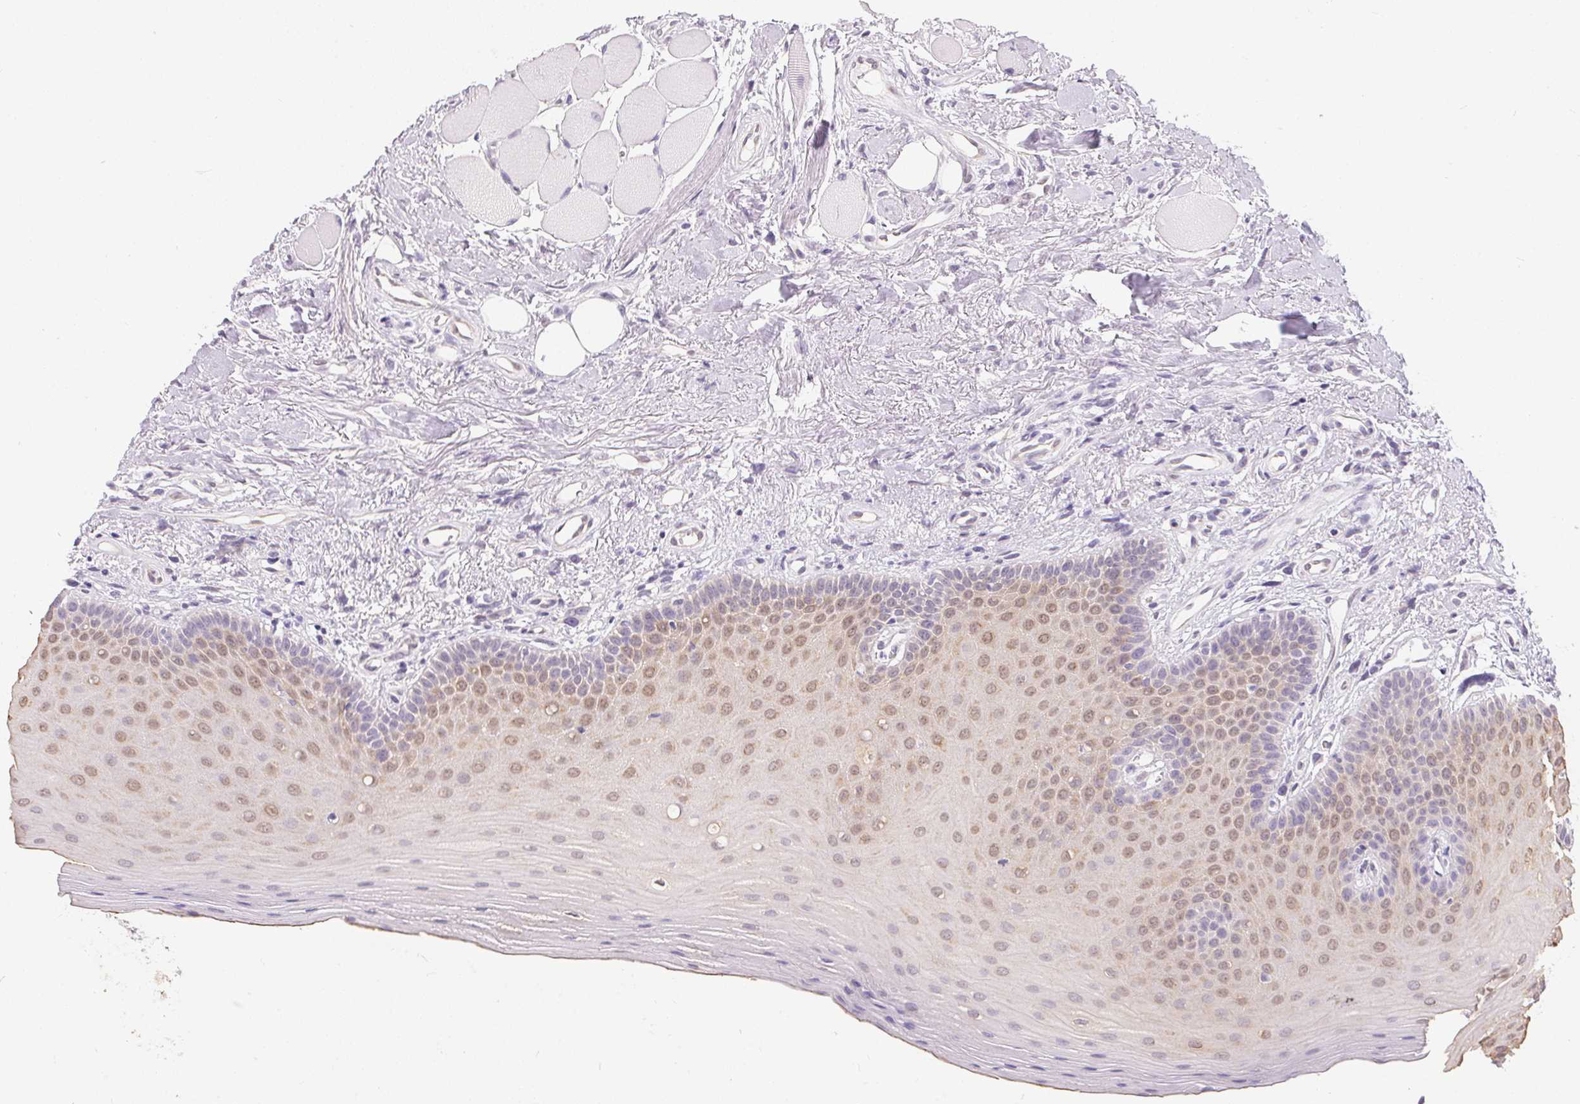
{"staining": {"intensity": "weak", "quantity": "25%-75%", "location": "cytoplasmic/membranous,nuclear"}, "tissue": "oral mucosa", "cell_type": "Squamous epithelial cells", "image_type": "normal", "snomed": [{"axis": "morphology", "description": "Normal tissue, NOS"}, {"axis": "morphology", "description": "Normal morphology"}, {"axis": "topography", "description": "Oral tissue"}], "caption": "About 25%-75% of squamous epithelial cells in unremarkable human oral mucosa show weak cytoplasmic/membranous,nuclear protein positivity as visualized by brown immunohistochemical staining.", "gene": "GBP6", "patient": {"sex": "female", "age": 76}}